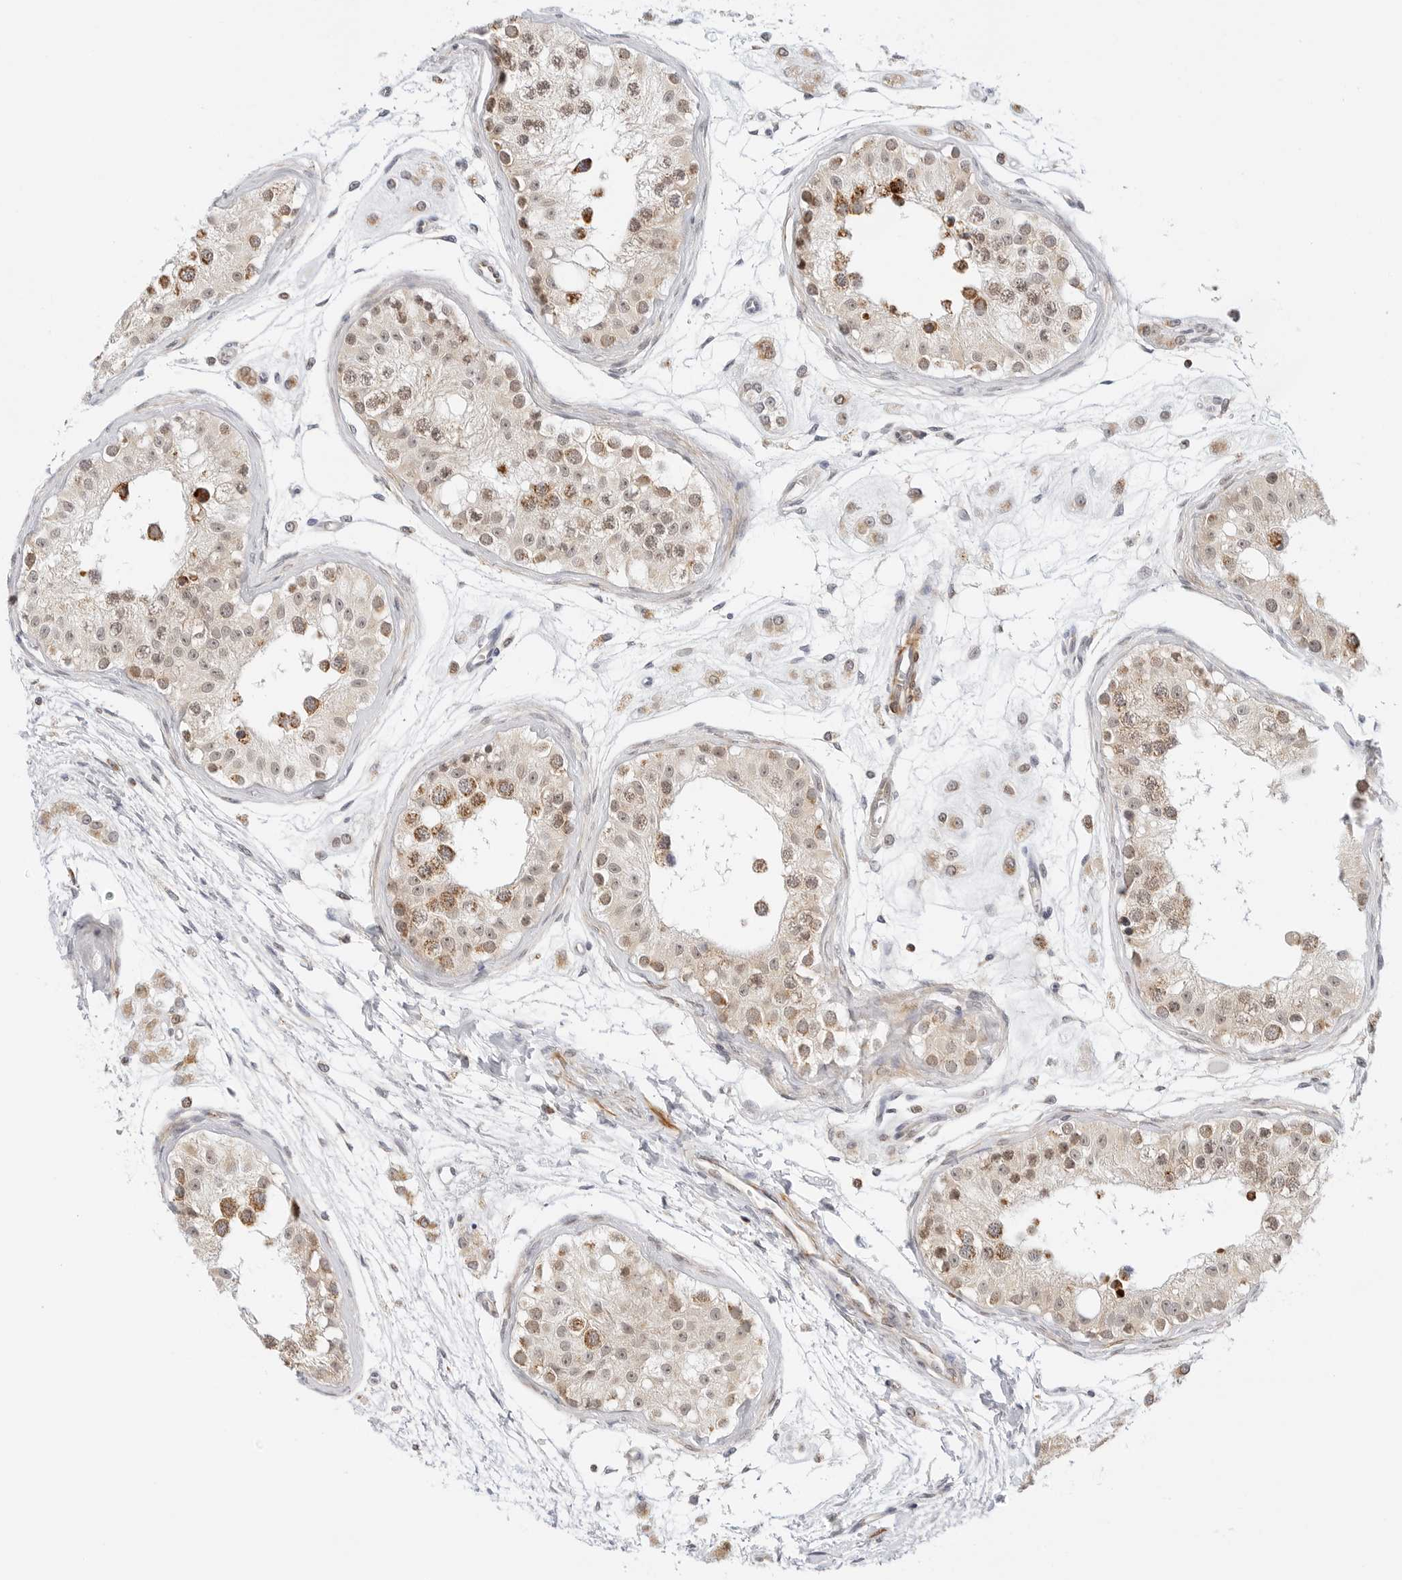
{"staining": {"intensity": "moderate", "quantity": "25%-75%", "location": "cytoplasmic/membranous,nuclear"}, "tissue": "testis", "cell_type": "Cells in seminiferous ducts", "image_type": "normal", "snomed": [{"axis": "morphology", "description": "Normal tissue, NOS"}, {"axis": "morphology", "description": "Adenocarcinoma, metastatic, NOS"}, {"axis": "topography", "description": "Testis"}], "caption": "IHC (DAB (3,3'-diaminobenzidine)) staining of normal human testis exhibits moderate cytoplasmic/membranous,nuclear protein expression in approximately 25%-75% of cells in seminiferous ducts.", "gene": "GORAB", "patient": {"sex": "male", "age": 26}}